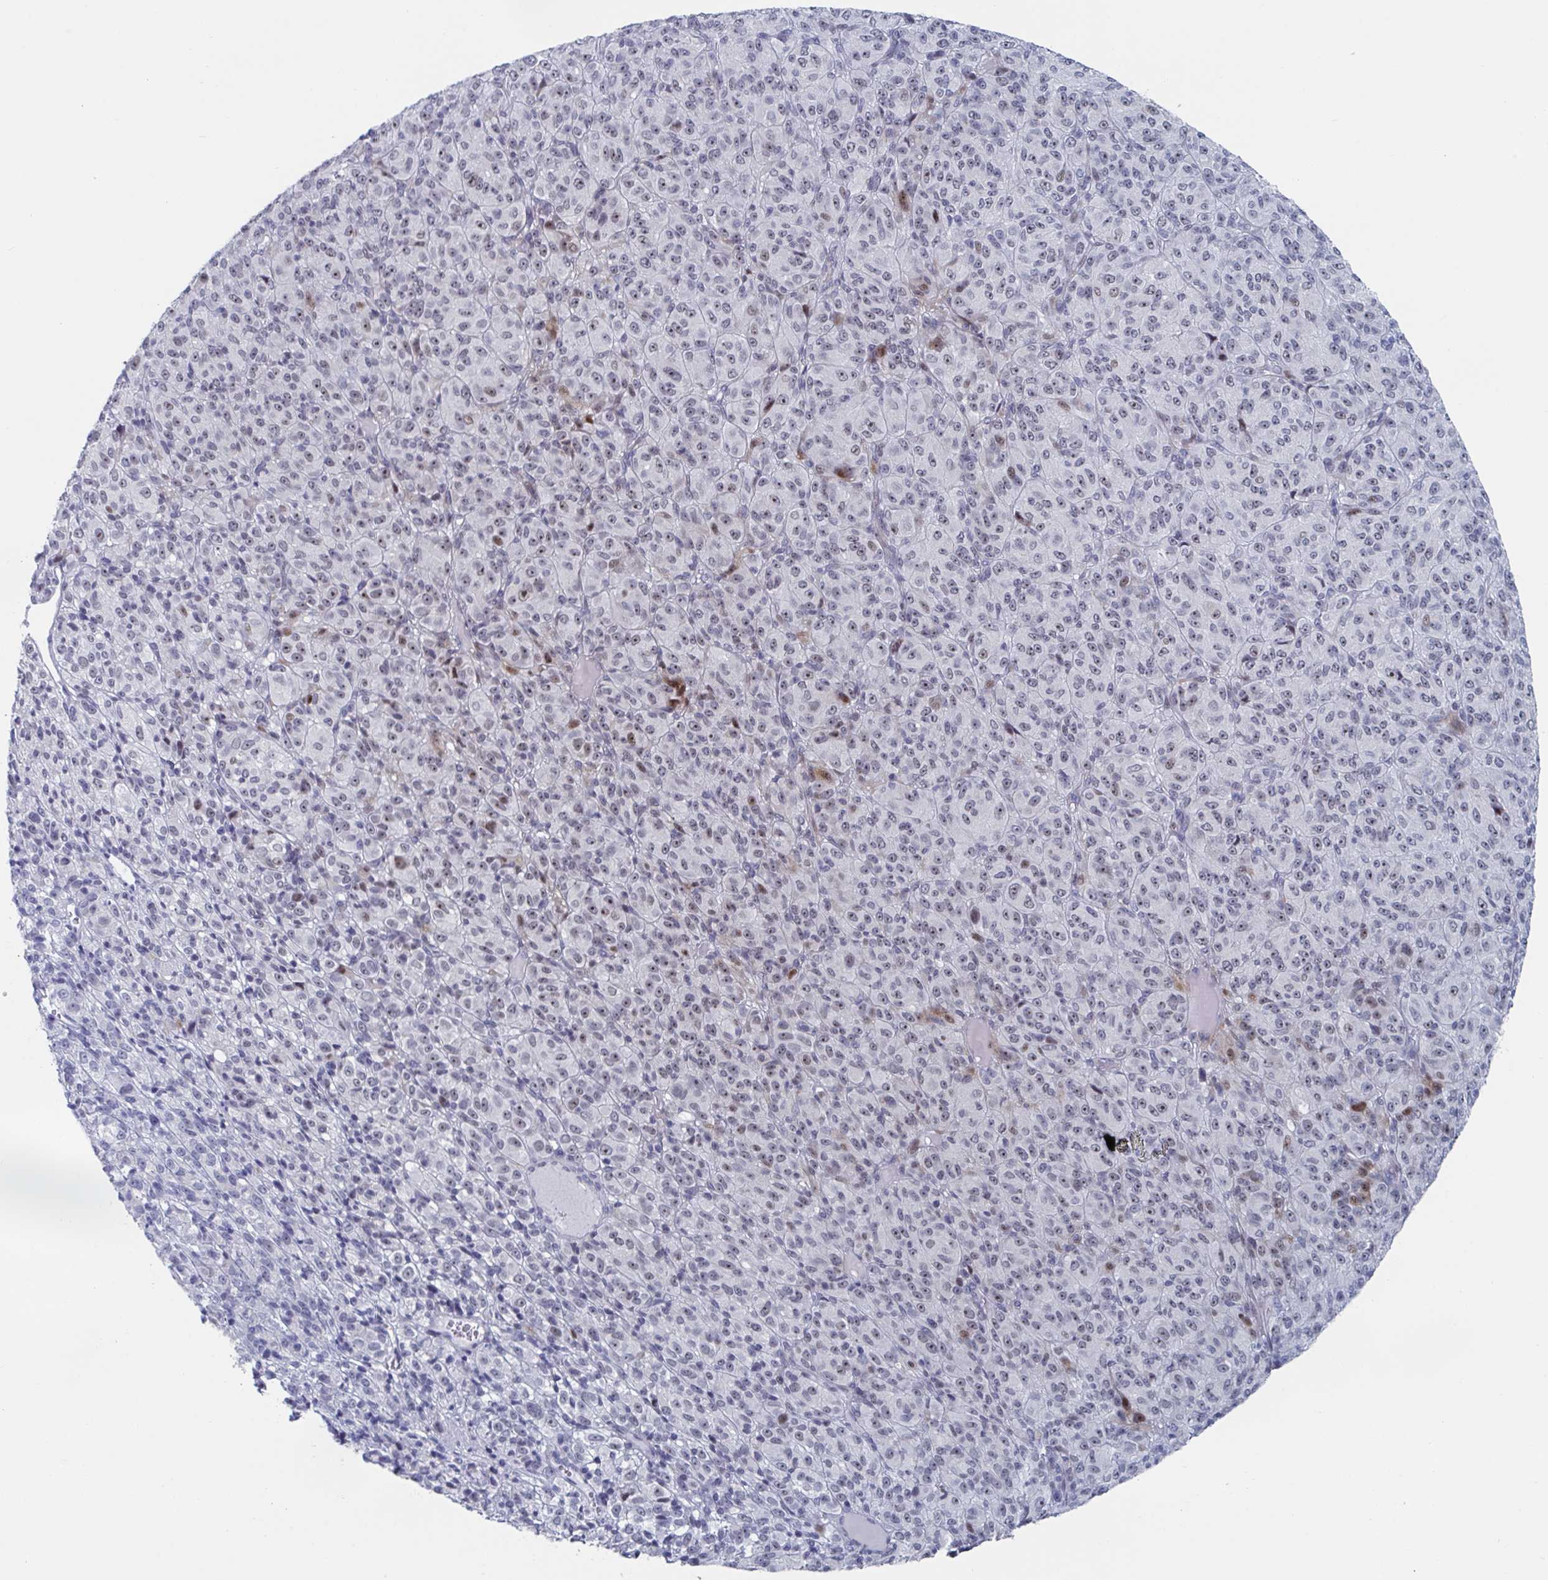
{"staining": {"intensity": "moderate", "quantity": "25%-75%", "location": "nuclear"}, "tissue": "melanoma", "cell_type": "Tumor cells", "image_type": "cancer", "snomed": [{"axis": "morphology", "description": "Malignant melanoma, Metastatic site"}, {"axis": "topography", "description": "Brain"}], "caption": "IHC micrograph of neoplastic tissue: human melanoma stained using immunohistochemistry (IHC) reveals medium levels of moderate protein expression localized specifically in the nuclear of tumor cells, appearing as a nuclear brown color.", "gene": "NR1H2", "patient": {"sex": "female", "age": 56}}